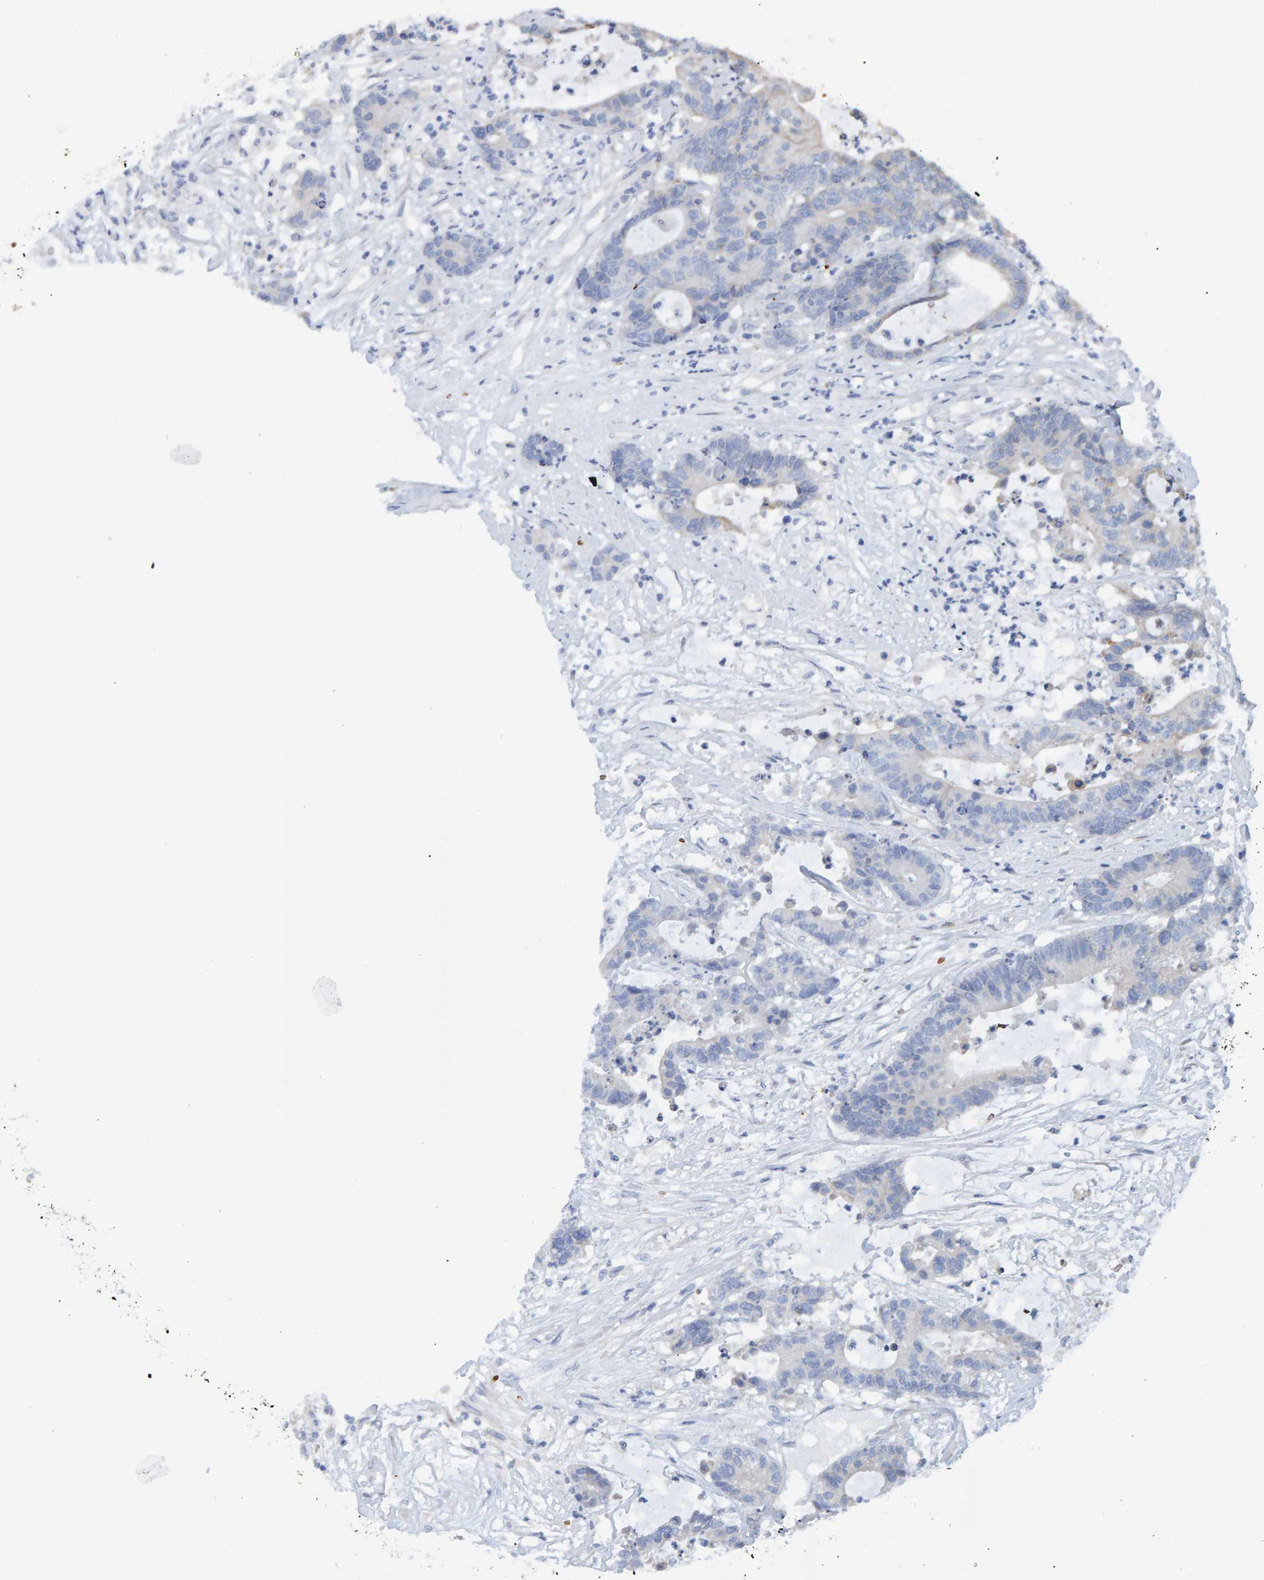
{"staining": {"intensity": "negative", "quantity": "none", "location": "none"}, "tissue": "colorectal cancer", "cell_type": "Tumor cells", "image_type": "cancer", "snomed": [{"axis": "morphology", "description": "Adenocarcinoma, NOS"}, {"axis": "topography", "description": "Colon"}], "caption": "Human adenocarcinoma (colorectal) stained for a protein using immunohistochemistry (IHC) reveals no staining in tumor cells.", "gene": "VPS9D1", "patient": {"sex": "female", "age": 84}}